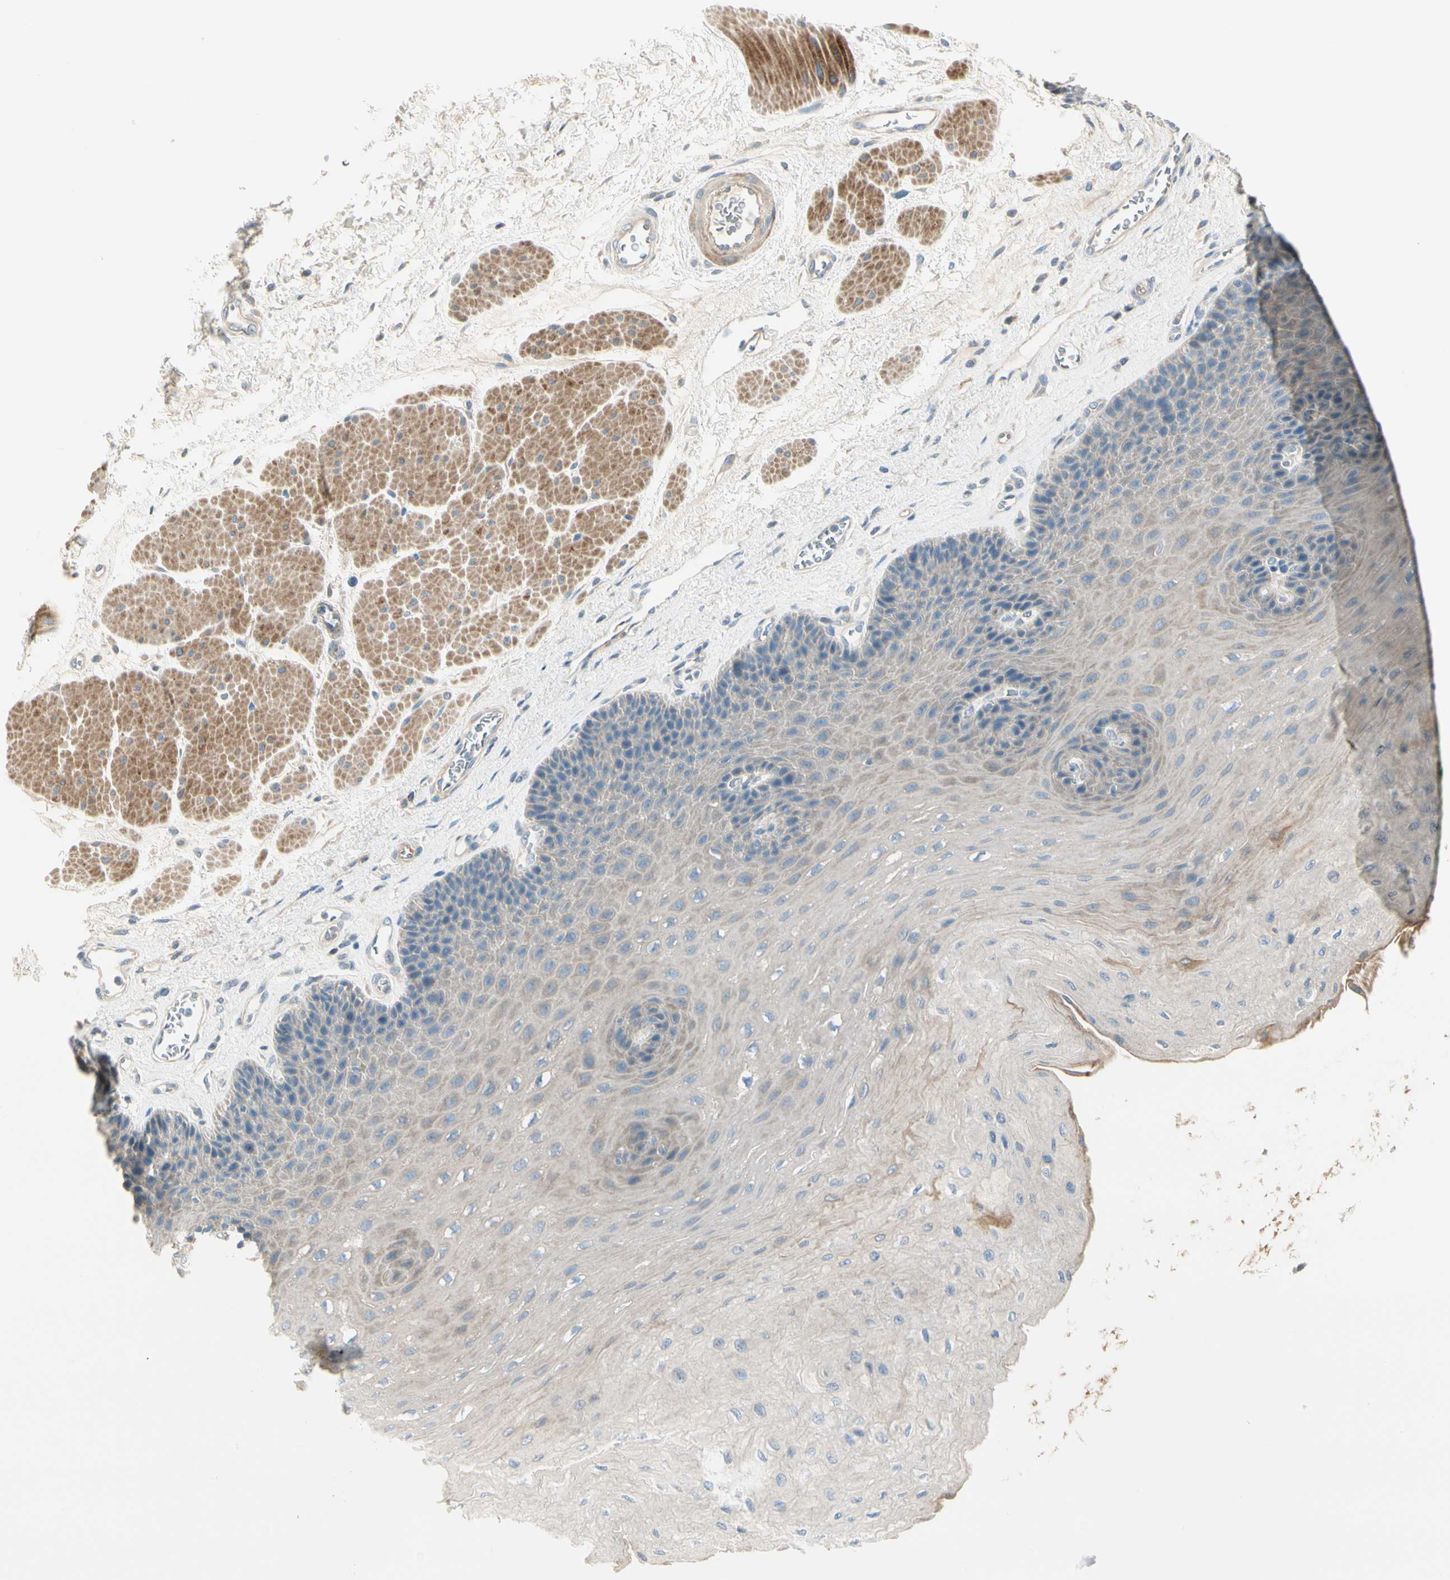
{"staining": {"intensity": "weak", "quantity": "25%-75%", "location": "cytoplasmic/membranous"}, "tissue": "esophagus", "cell_type": "Squamous epithelial cells", "image_type": "normal", "snomed": [{"axis": "morphology", "description": "Normal tissue, NOS"}, {"axis": "topography", "description": "Esophagus"}], "caption": "There is low levels of weak cytoplasmic/membranous staining in squamous epithelial cells of unremarkable esophagus, as demonstrated by immunohistochemical staining (brown color).", "gene": "ADGRA3", "patient": {"sex": "female", "age": 72}}